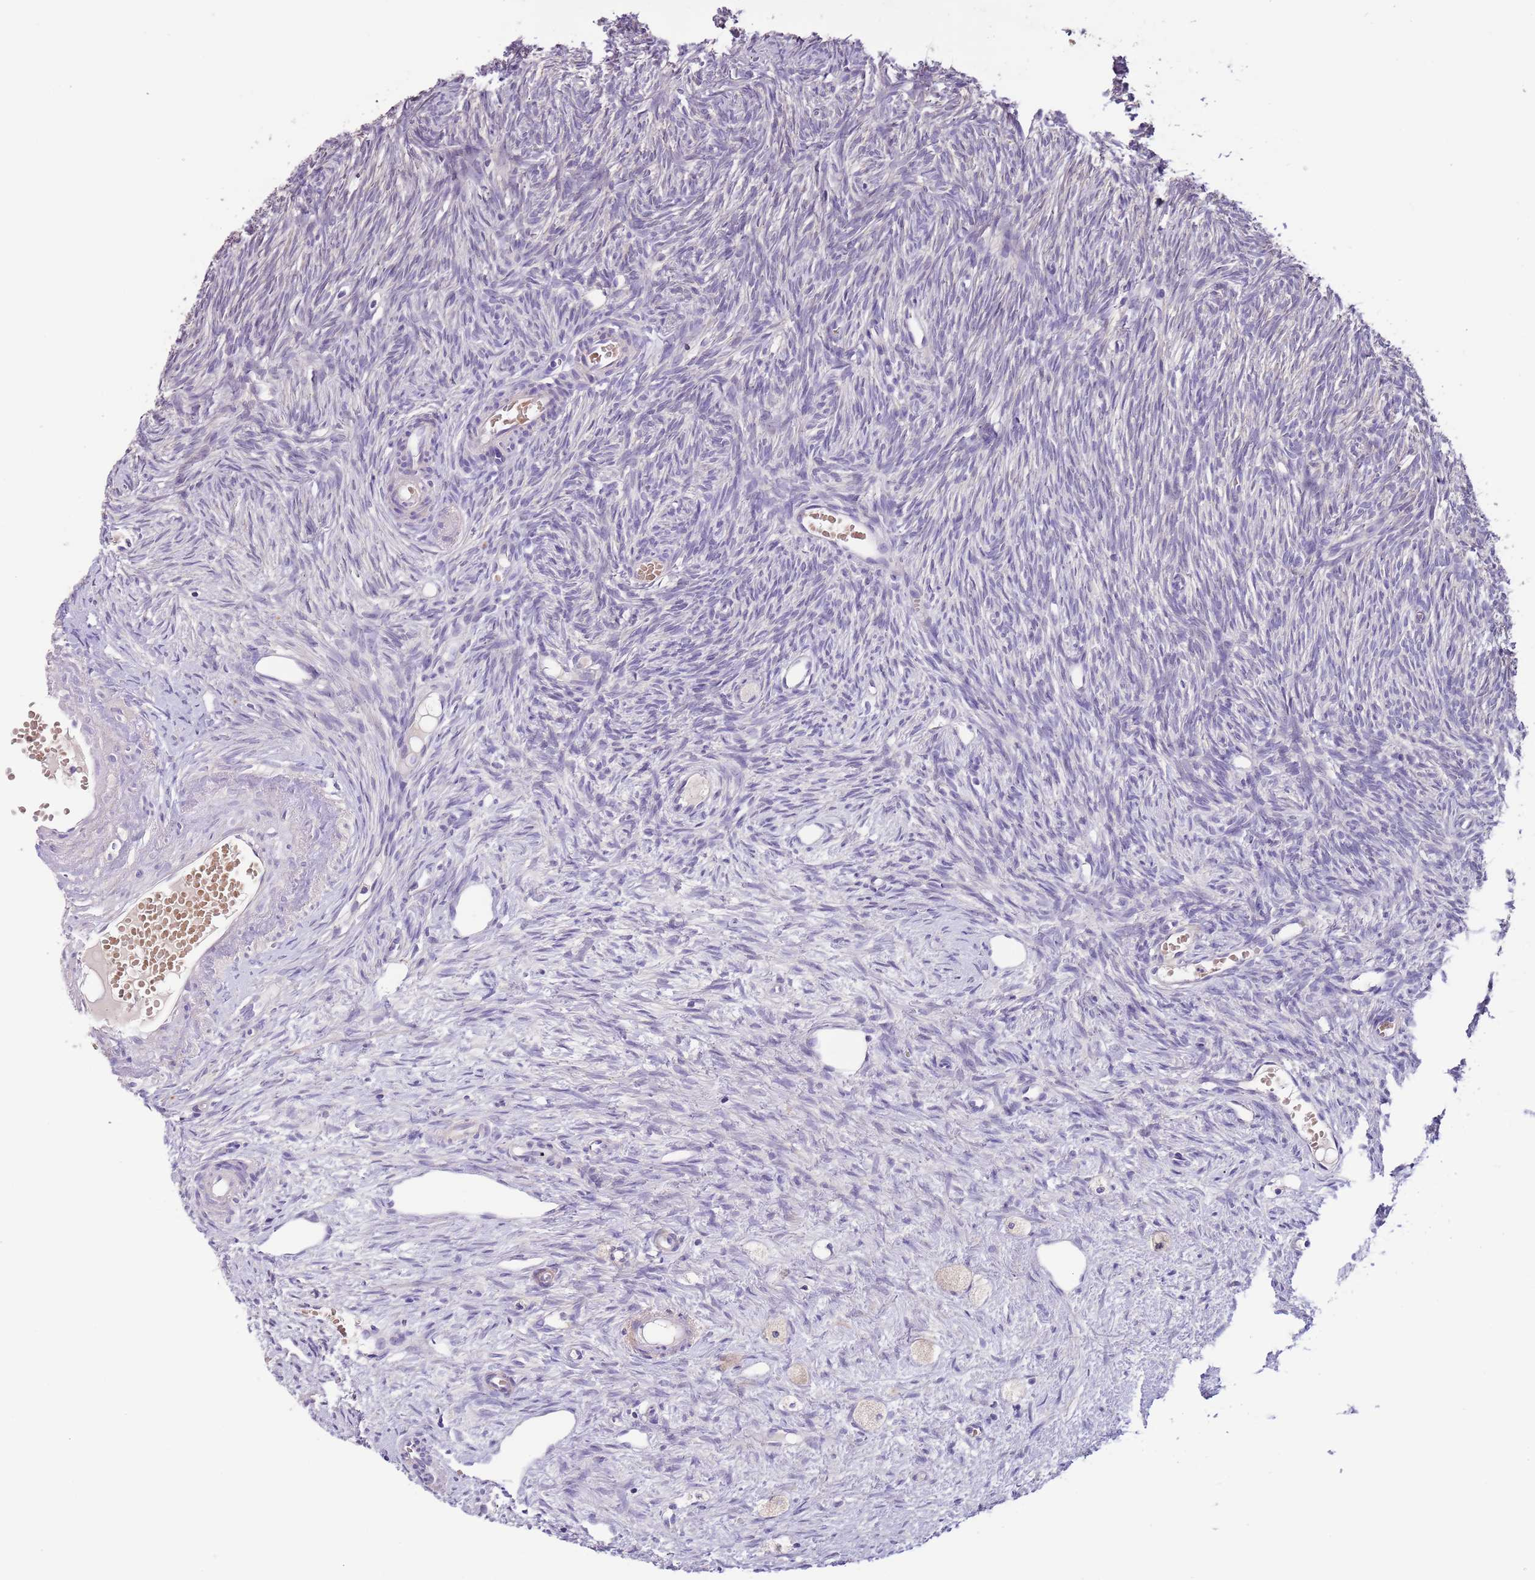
{"staining": {"intensity": "negative", "quantity": "none", "location": "none"}, "tissue": "ovary", "cell_type": "Ovarian stroma cells", "image_type": "normal", "snomed": [{"axis": "morphology", "description": "Normal tissue, NOS"}, {"axis": "topography", "description": "Ovary"}], "caption": "High magnification brightfield microscopy of unremarkable ovary stained with DAB (brown) and counterstained with hematoxylin (blue): ovarian stroma cells show no significant expression. Brightfield microscopy of immunohistochemistry stained with DAB (3,3'-diaminobenzidine) (brown) and hematoxylin (blue), captured at high magnification.", "gene": "ZNF658", "patient": {"sex": "female", "age": 51}}